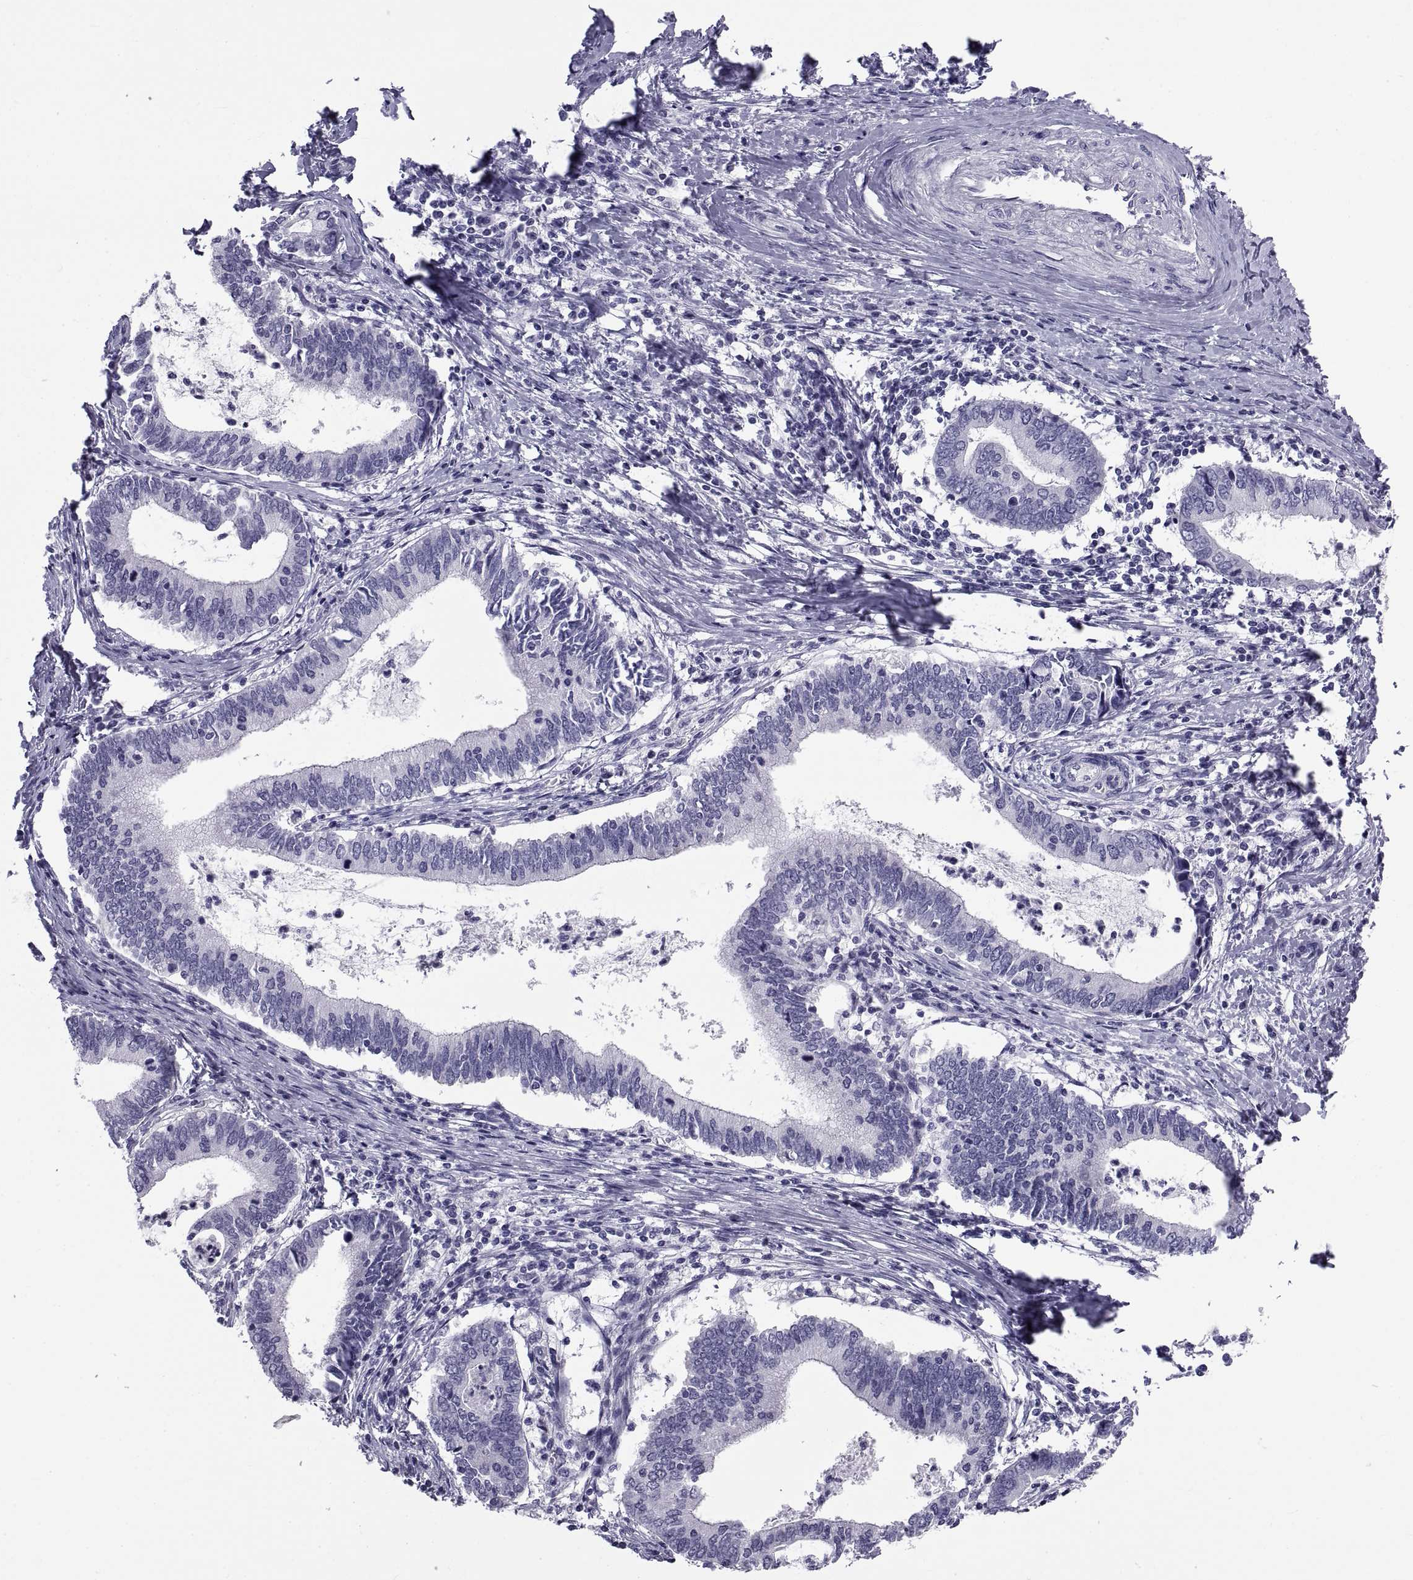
{"staining": {"intensity": "negative", "quantity": "none", "location": "none"}, "tissue": "cervical cancer", "cell_type": "Tumor cells", "image_type": "cancer", "snomed": [{"axis": "morphology", "description": "Adenocarcinoma, NOS"}, {"axis": "topography", "description": "Cervix"}], "caption": "The photomicrograph shows no significant staining in tumor cells of cervical adenocarcinoma.", "gene": "NPTX2", "patient": {"sex": "female", "age": 42}}